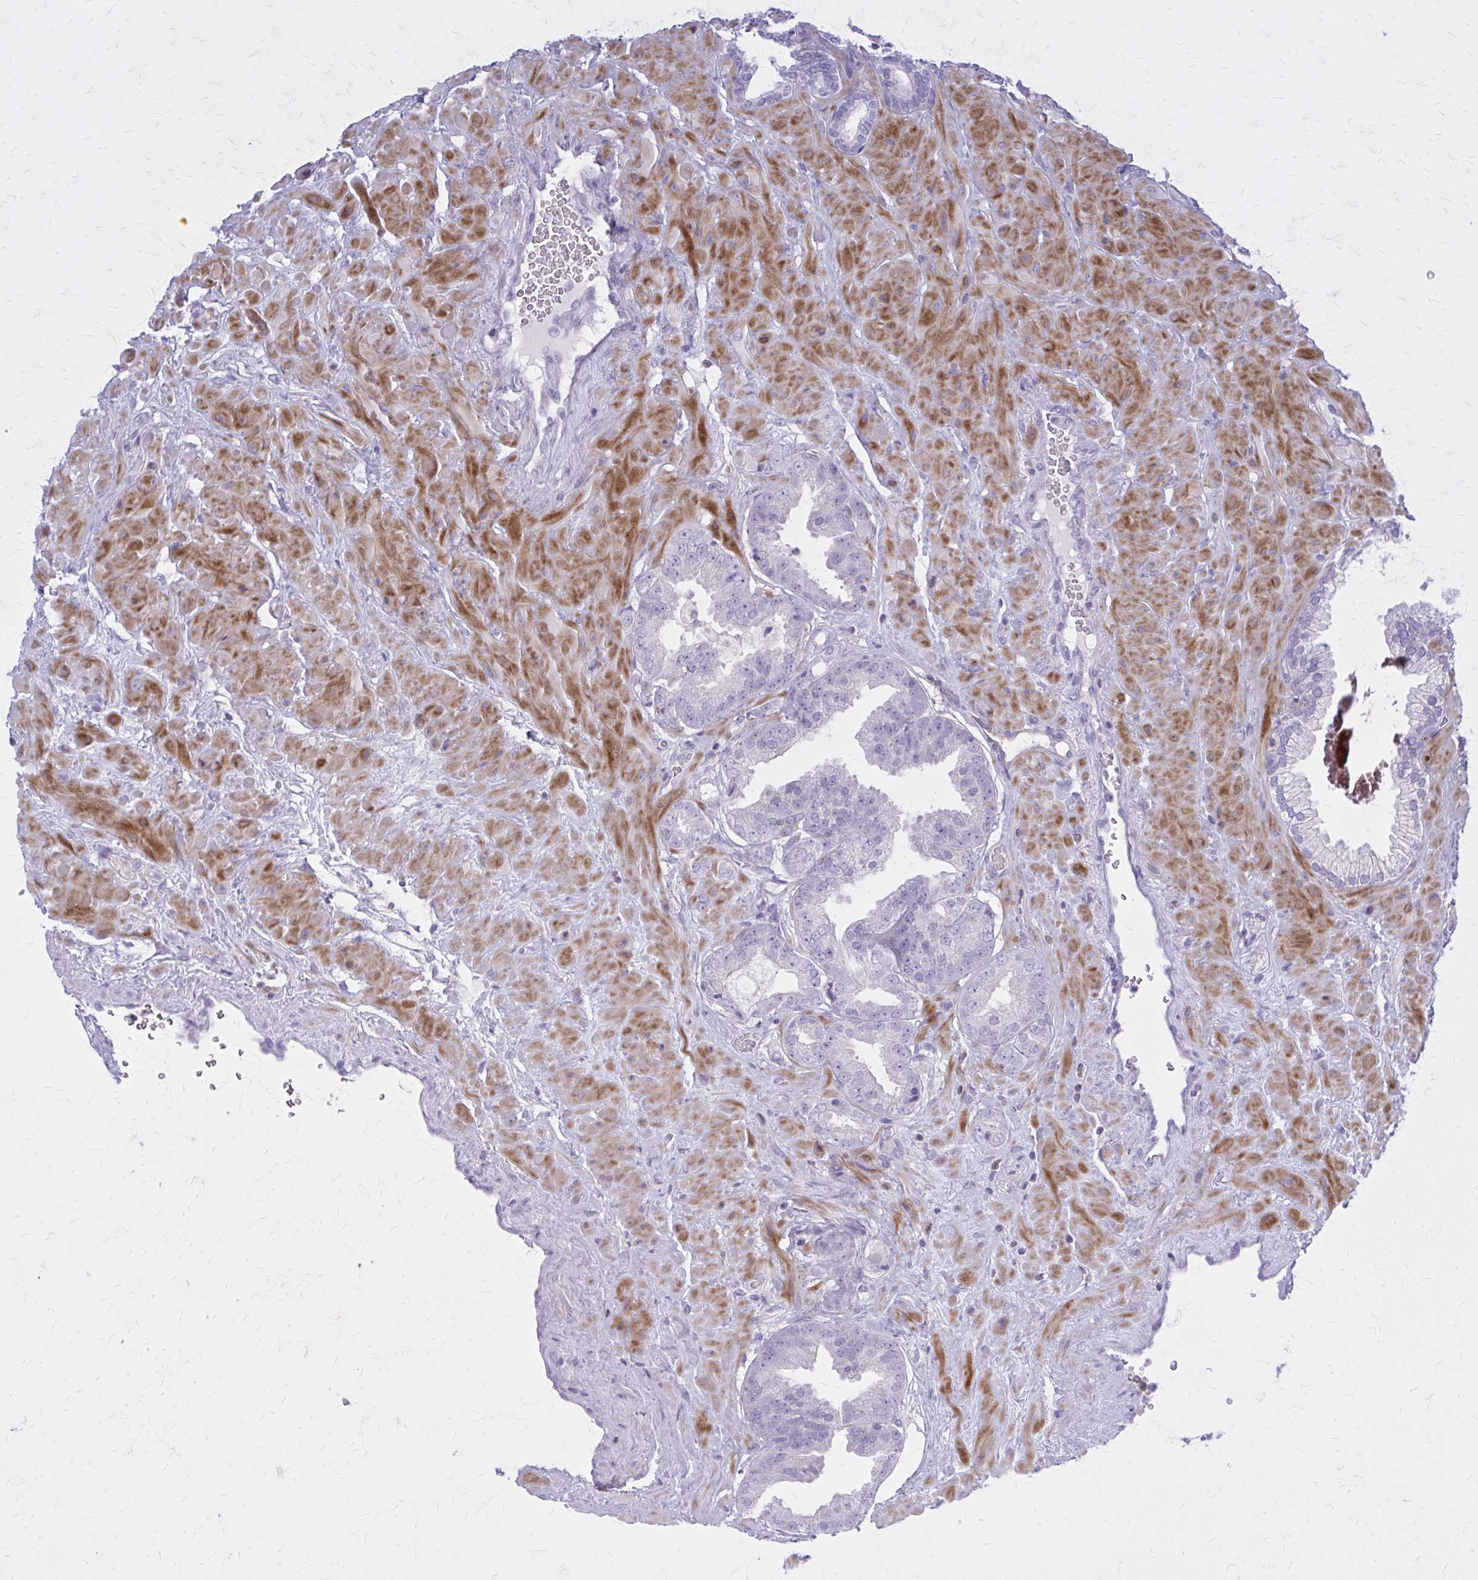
{"staining": {"intensity": "negative", "quantity": "none", "location": "none"}, "tissue": "prostate cancer", "cell_type": "Tumor cells", "image_type": "cancer", "snomed": [{"axis": "morphology", "description": "Adenocarcinoma, High grade"}, {"axis": "topography", "description": "Prostate"}], "caption": "DAB (3,3'-diaminobenzidine) immunohistochemical staining of prostate cancer (high-grade adenocarcinoma) reveals no significant expression in tumor cells.", "gene": "PITPNM1", "patient": {"sex": "male", "age": 68}}